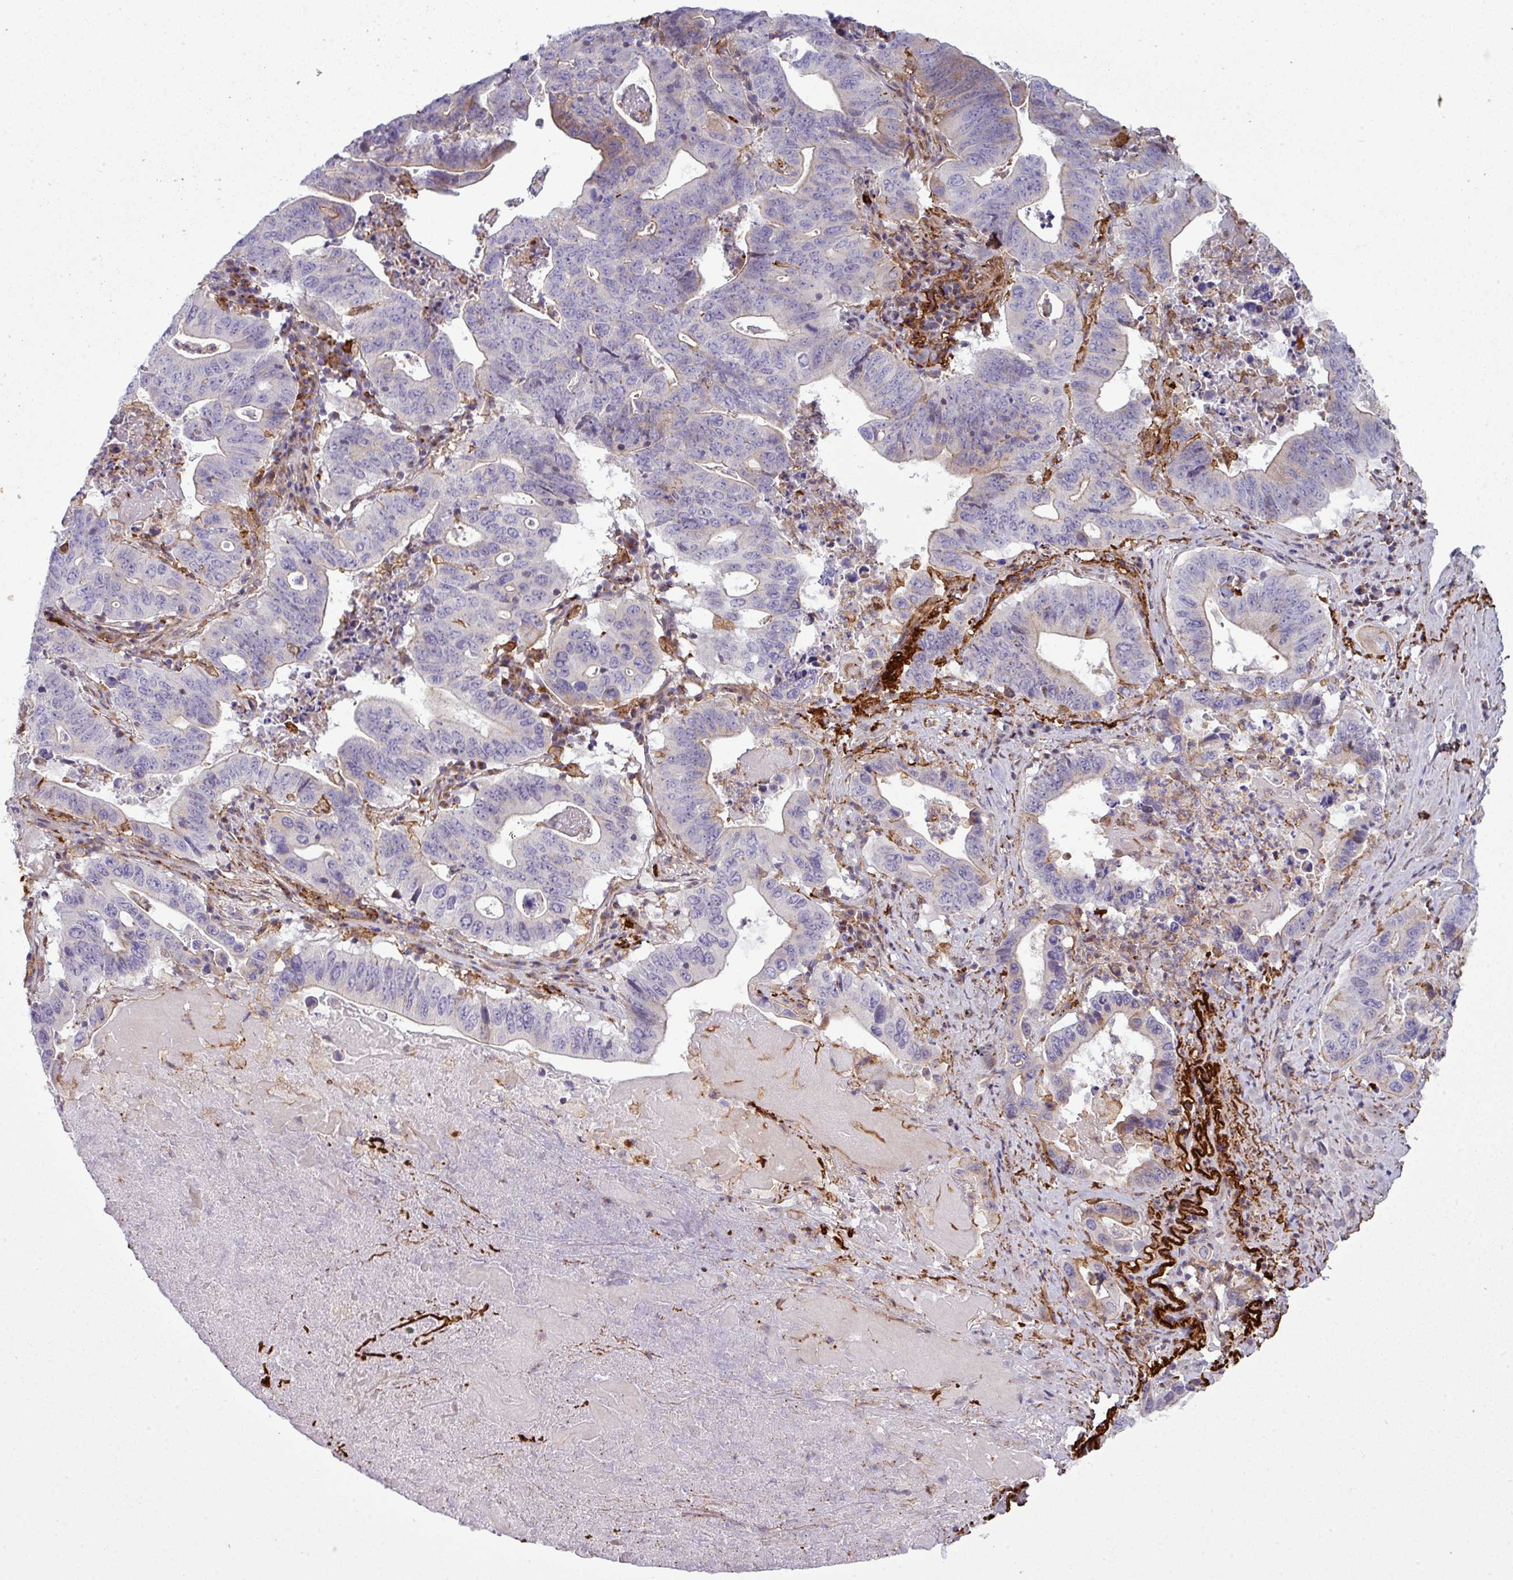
{"staining": {"intensity": "weak", "quantity": "<25%", "location": "cytoplasmic/membranous"}, "tissue": "lung cancer", "cell_type": "Tumor cells", "image_type": "cancer", "snomed": [{"axis": "morphology", "description": "Adenocarcinoma, NOS"}, {"axis": "topography", "description": "Lung"}], "caption": "An IHC photomicrograph of adenocarcinoma (lung) is shown. There is no staining in tumor cells of adenocarcinoma (lung).", "gene": "COL8A1", "patient": {"sex": "female", "age": 60}}